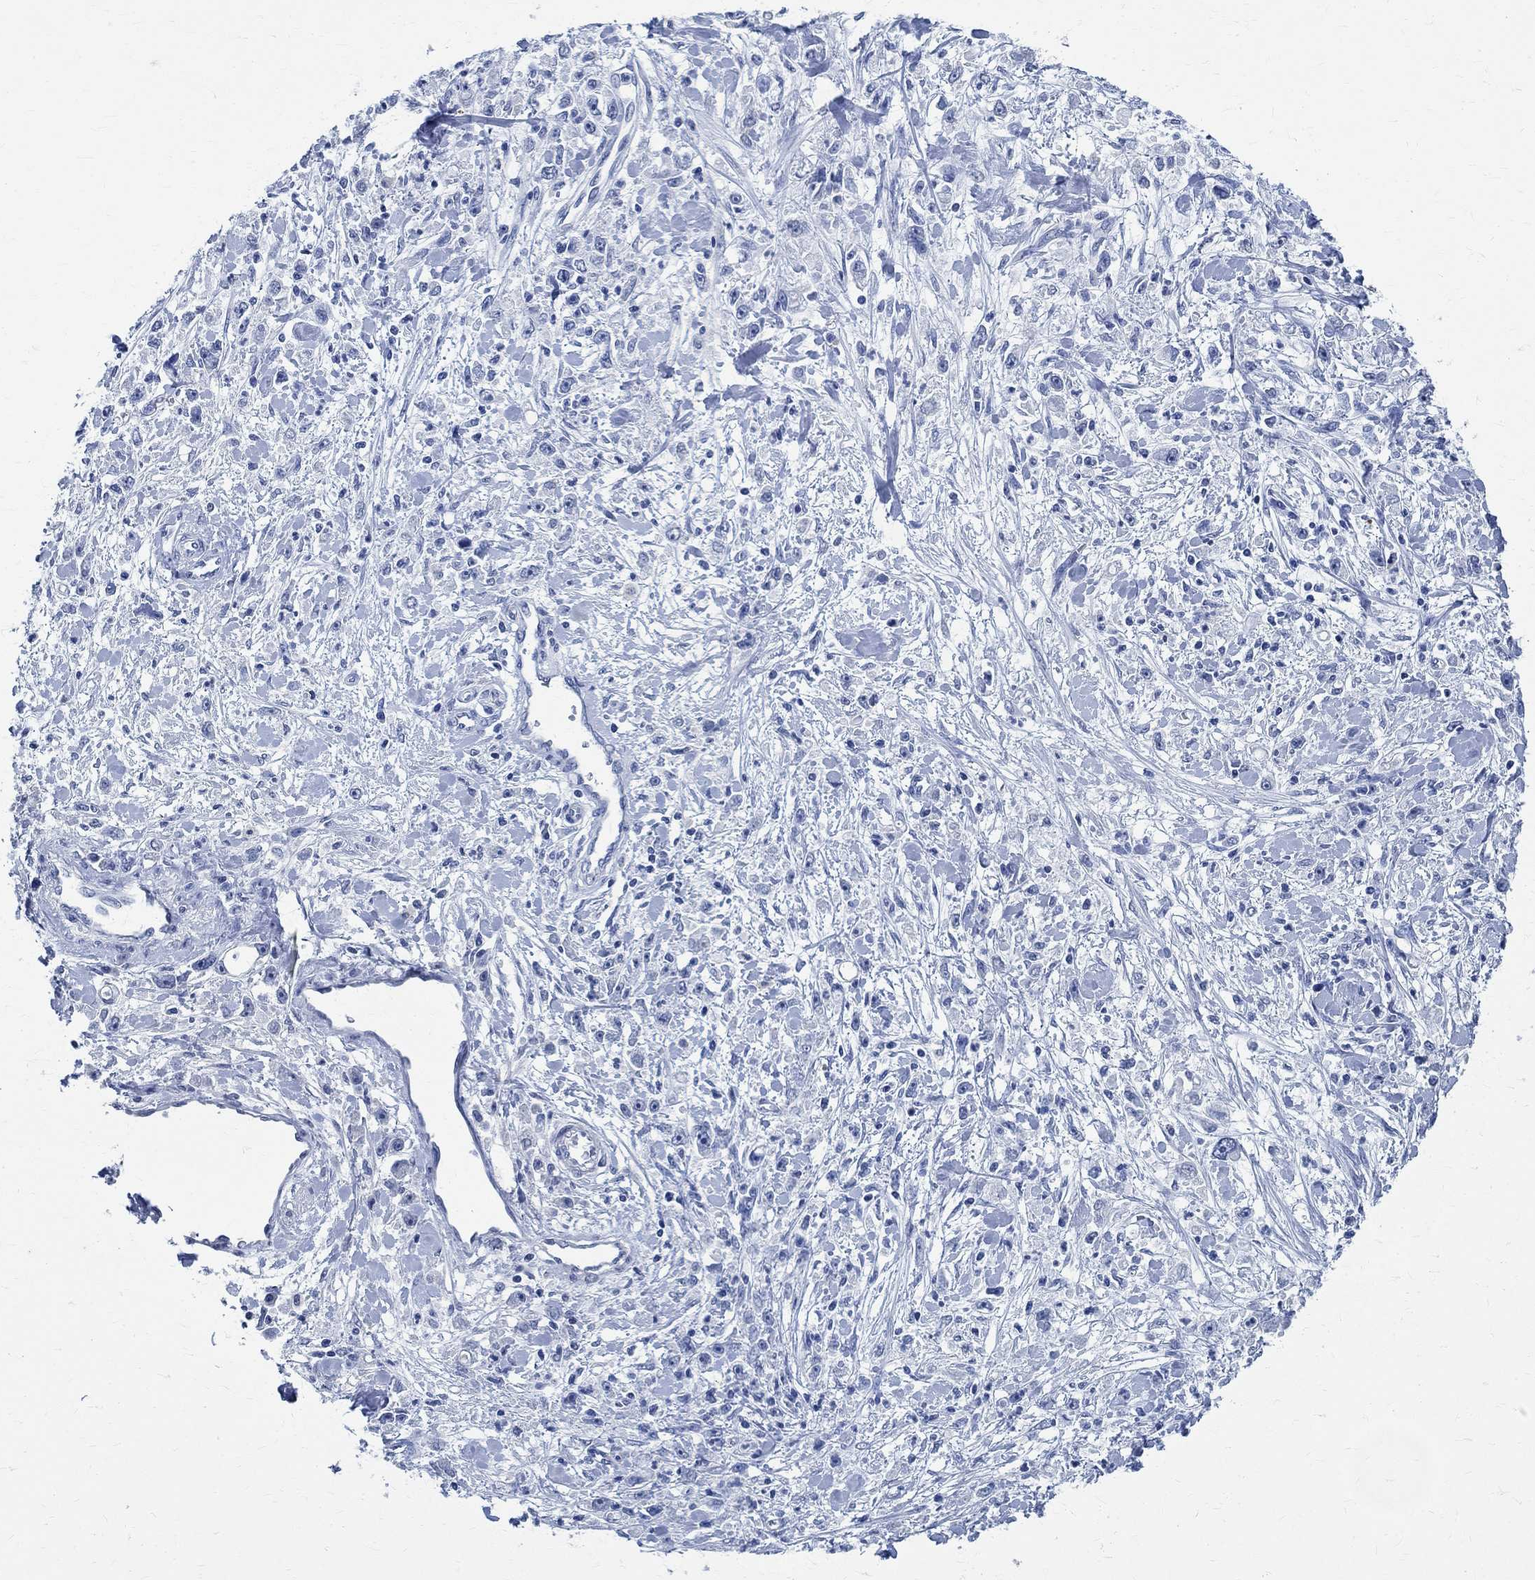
{"staining": {"intensity": "negative", "quantity": "none", "location": "none"}, "tissue": "stomach cancer", "cell_type": "Tumor cells", "image_type": "cancer", "snomed": [{"axis": "morphology", "description": "Adenocarcinoma, NOS"}, {"axis": "topography", "description": "Stomach"}], "caption": "Stomach adenocarcinoma was stained to show a protein in brown. There is no significant expression in tumor cells. (DAB IHC visualized using brightfield microscopy, high magnification).", "gene": "TMEM221", "patient": {"sex": "female", "age": 59}}